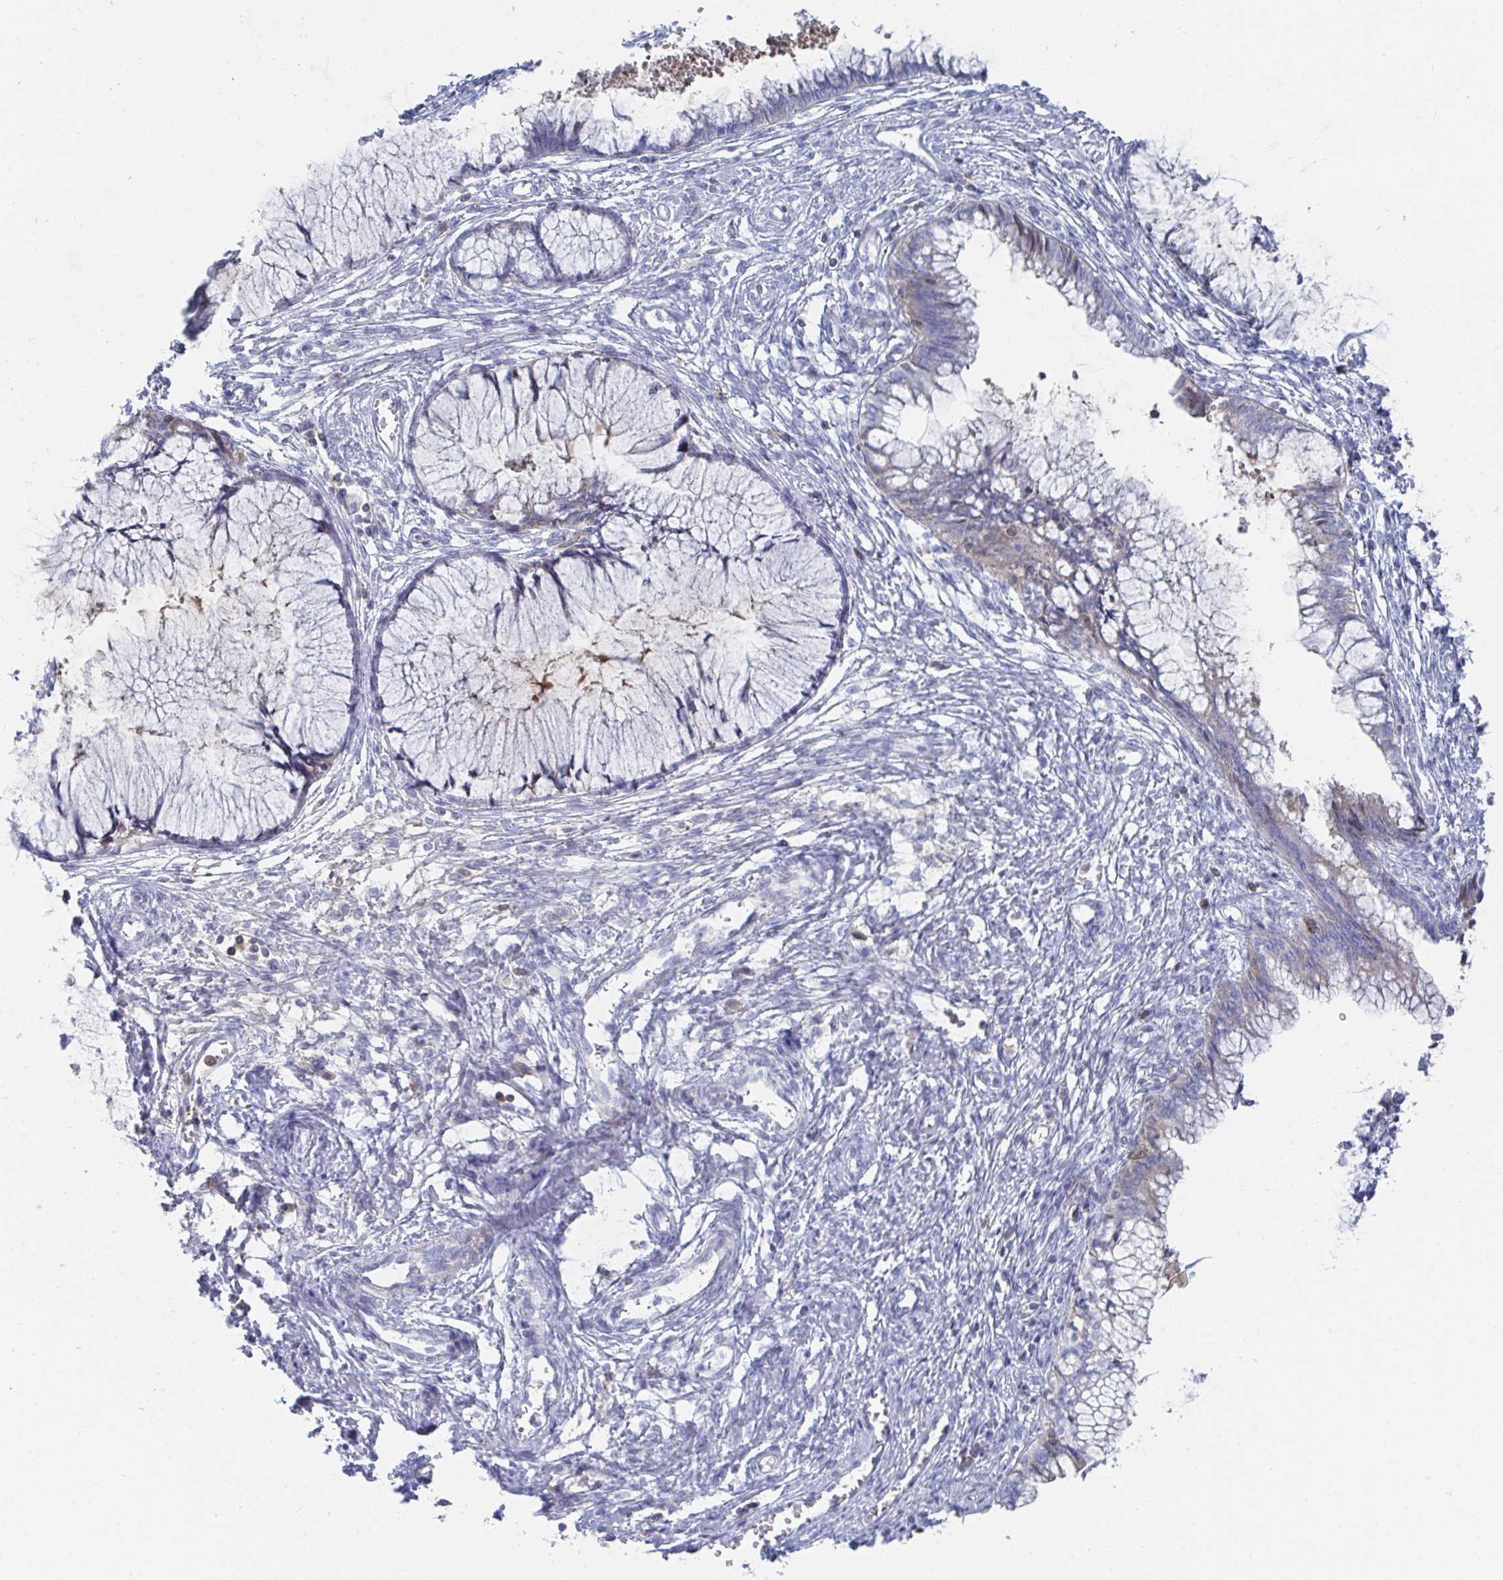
{"staining": {"intensity": "weak", "quantity": "<25%", "location": "cytoplasmic/membranous"}, "tissue": "cervical cancer", "cell_type": "Tumor cells", "image_type": "cancer", "snomed": [{"axis": "morphology", "description": "Adenocarcinoma, NOS"}, {"axis": "topography", "description": "Cervix"}], "caption": "The histopathology image displays no significant positivity in tumor cells of cervical cancer.", "gene": "TNFAIP6", "patient": {"sex": "female", "age": 44}}